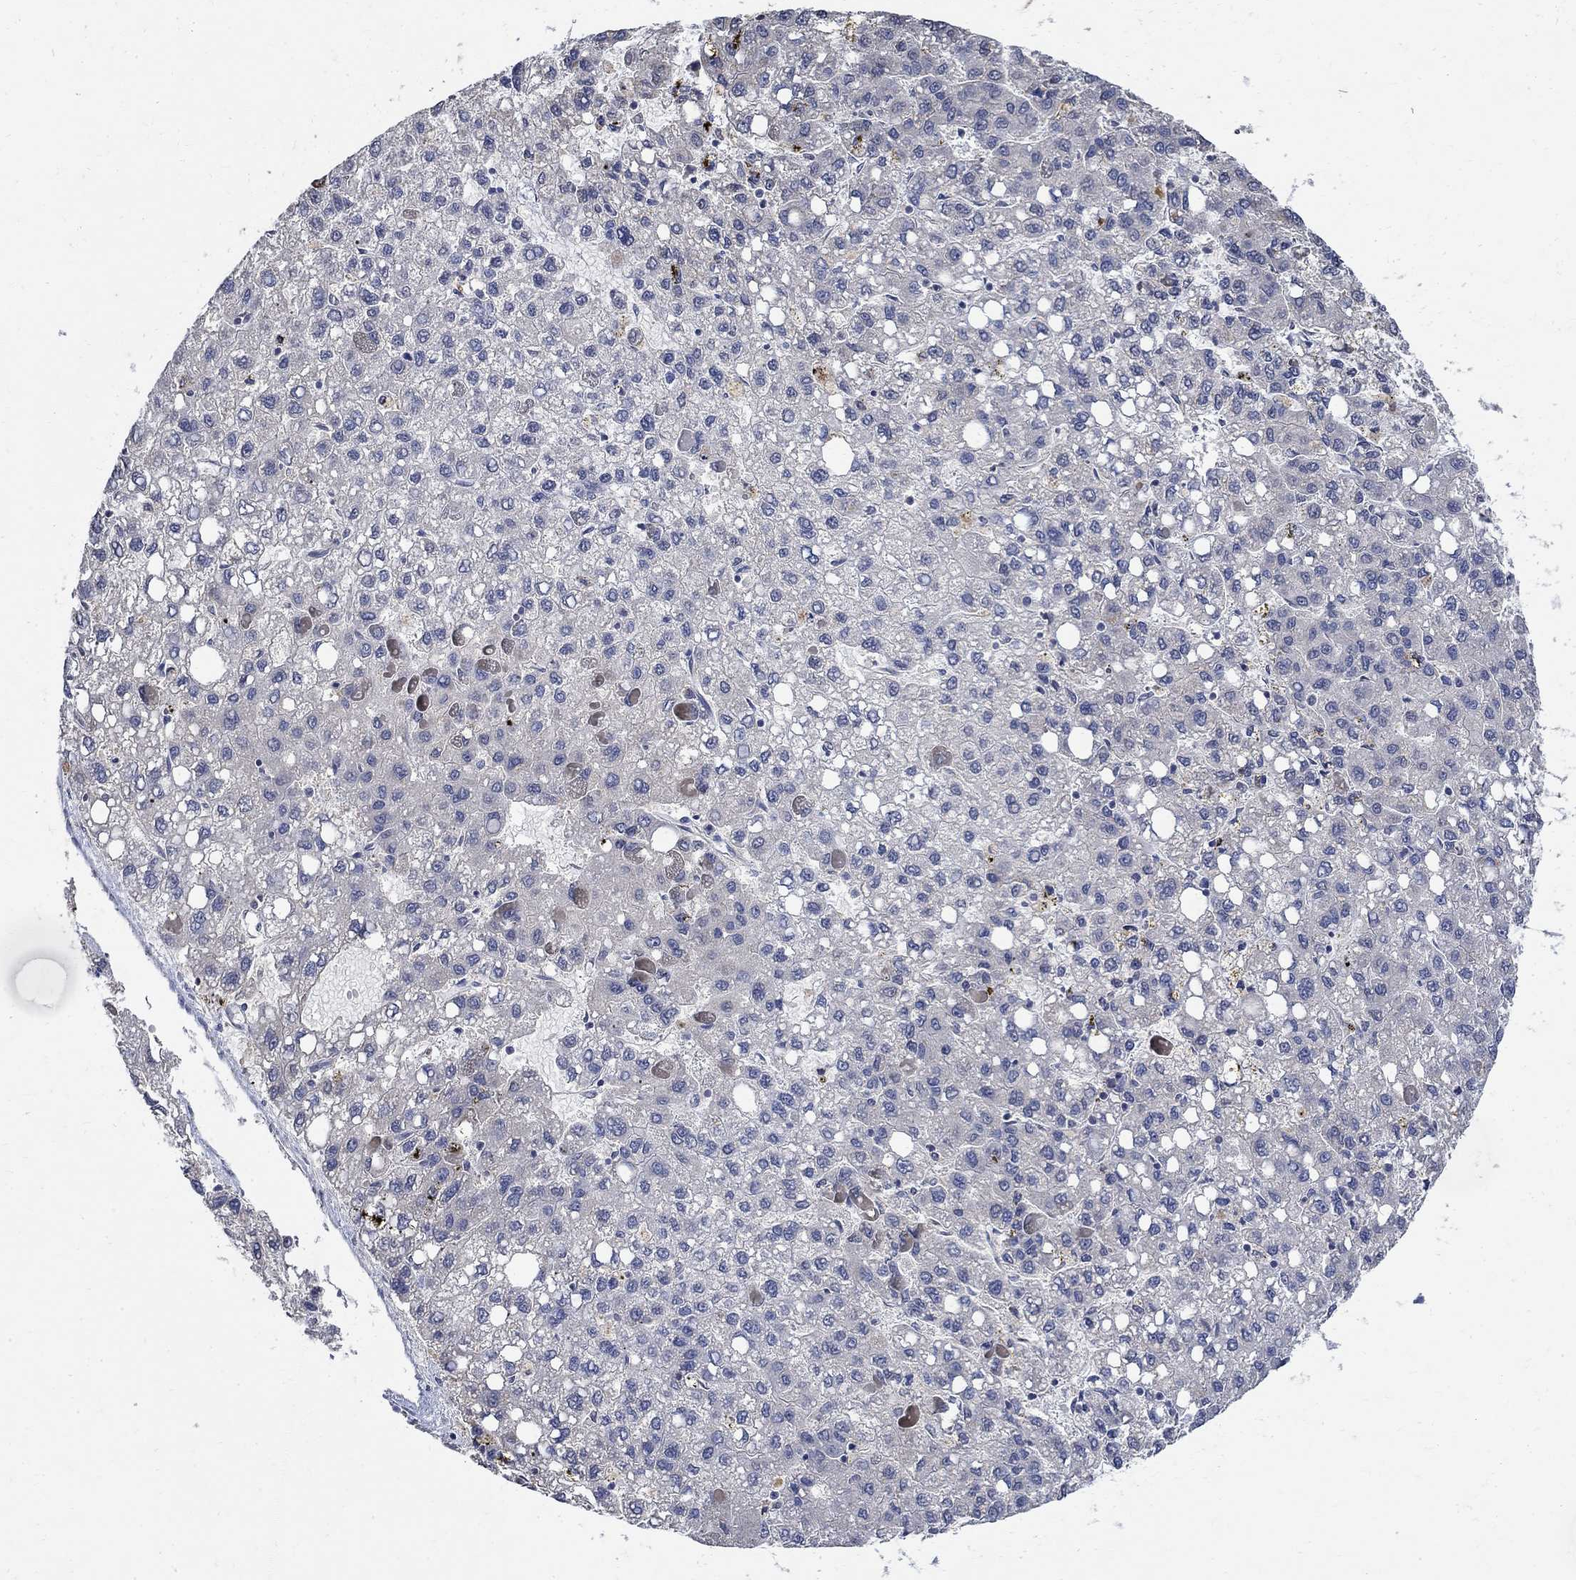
{"staining": {"intensity": "negative", "quantity": "none", "location": "none"}, "tissue": "liver cancer", "cell_type": "Tumor cells", "image_type": "cancer", "snomed": [{"axis": "morphology", "description": "Carcinoma, Hepatocellular, NOS"}, {"axis": "topography", "description": "Liver"}], "caption": "This is a photomicrograph of immunohistochemistry (IHC) staining of liver cancer (hepatocellular carcinoma), which shows no staining in tumor cells.", "gene": "TMEM169", "patient": {"sex": "female", "age": 82}}